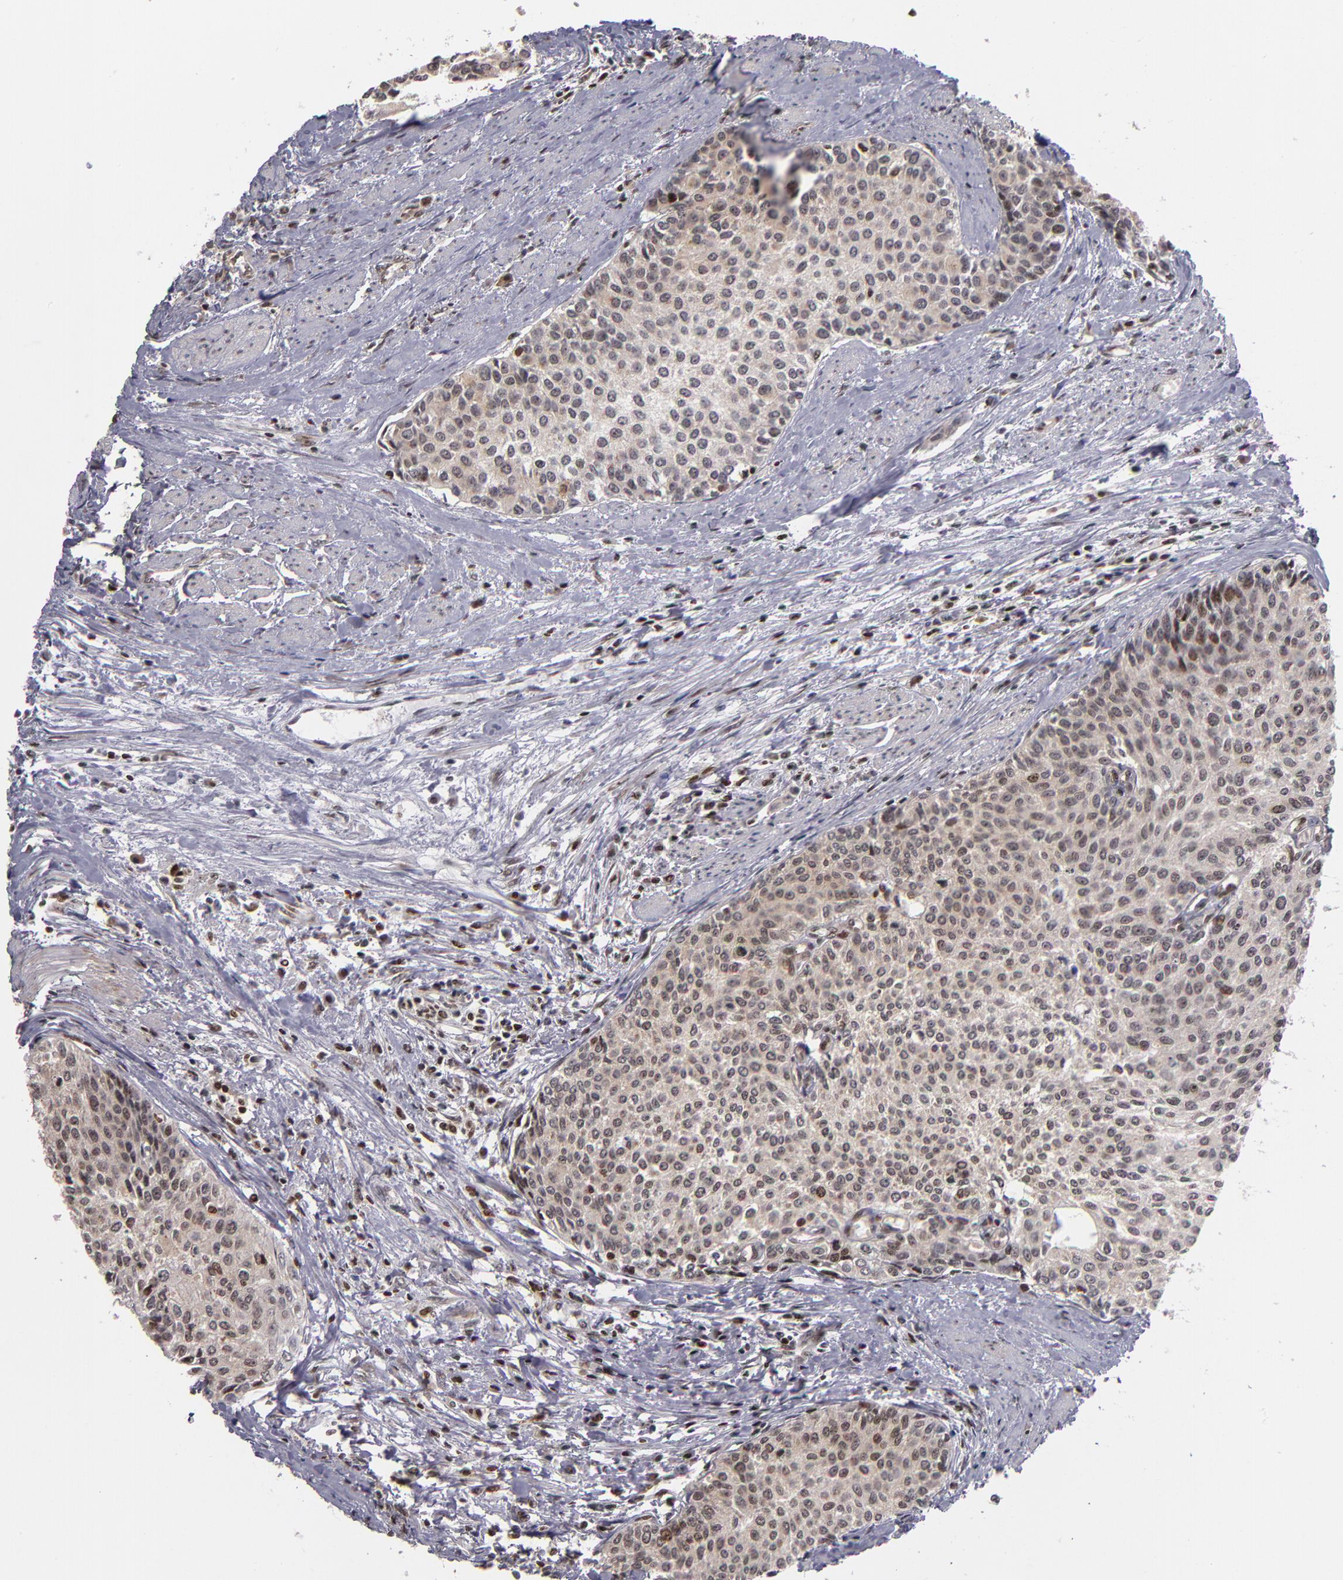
{"staining": {"intensity": "weak", "quantity": "<25%", "location": "cytoplasmic/membranous,nuclear"}, "tissue": "urothelial cancer", "cell_type": "Tumor cells", "image_type": "cancer", "snomed": [{"axis": "morphology", "description": "Urothelial carcinoma, Low grade"}, {"axis": "topography", "description": "Urinary bladder"}], "caption": "The immunohistochemistry (IHC) histopathology image has no significant expression in tumor cells of urothelial cancer tissue.", "gene": "KDM6A", "patient": {"sex": "female", "age": 73}}